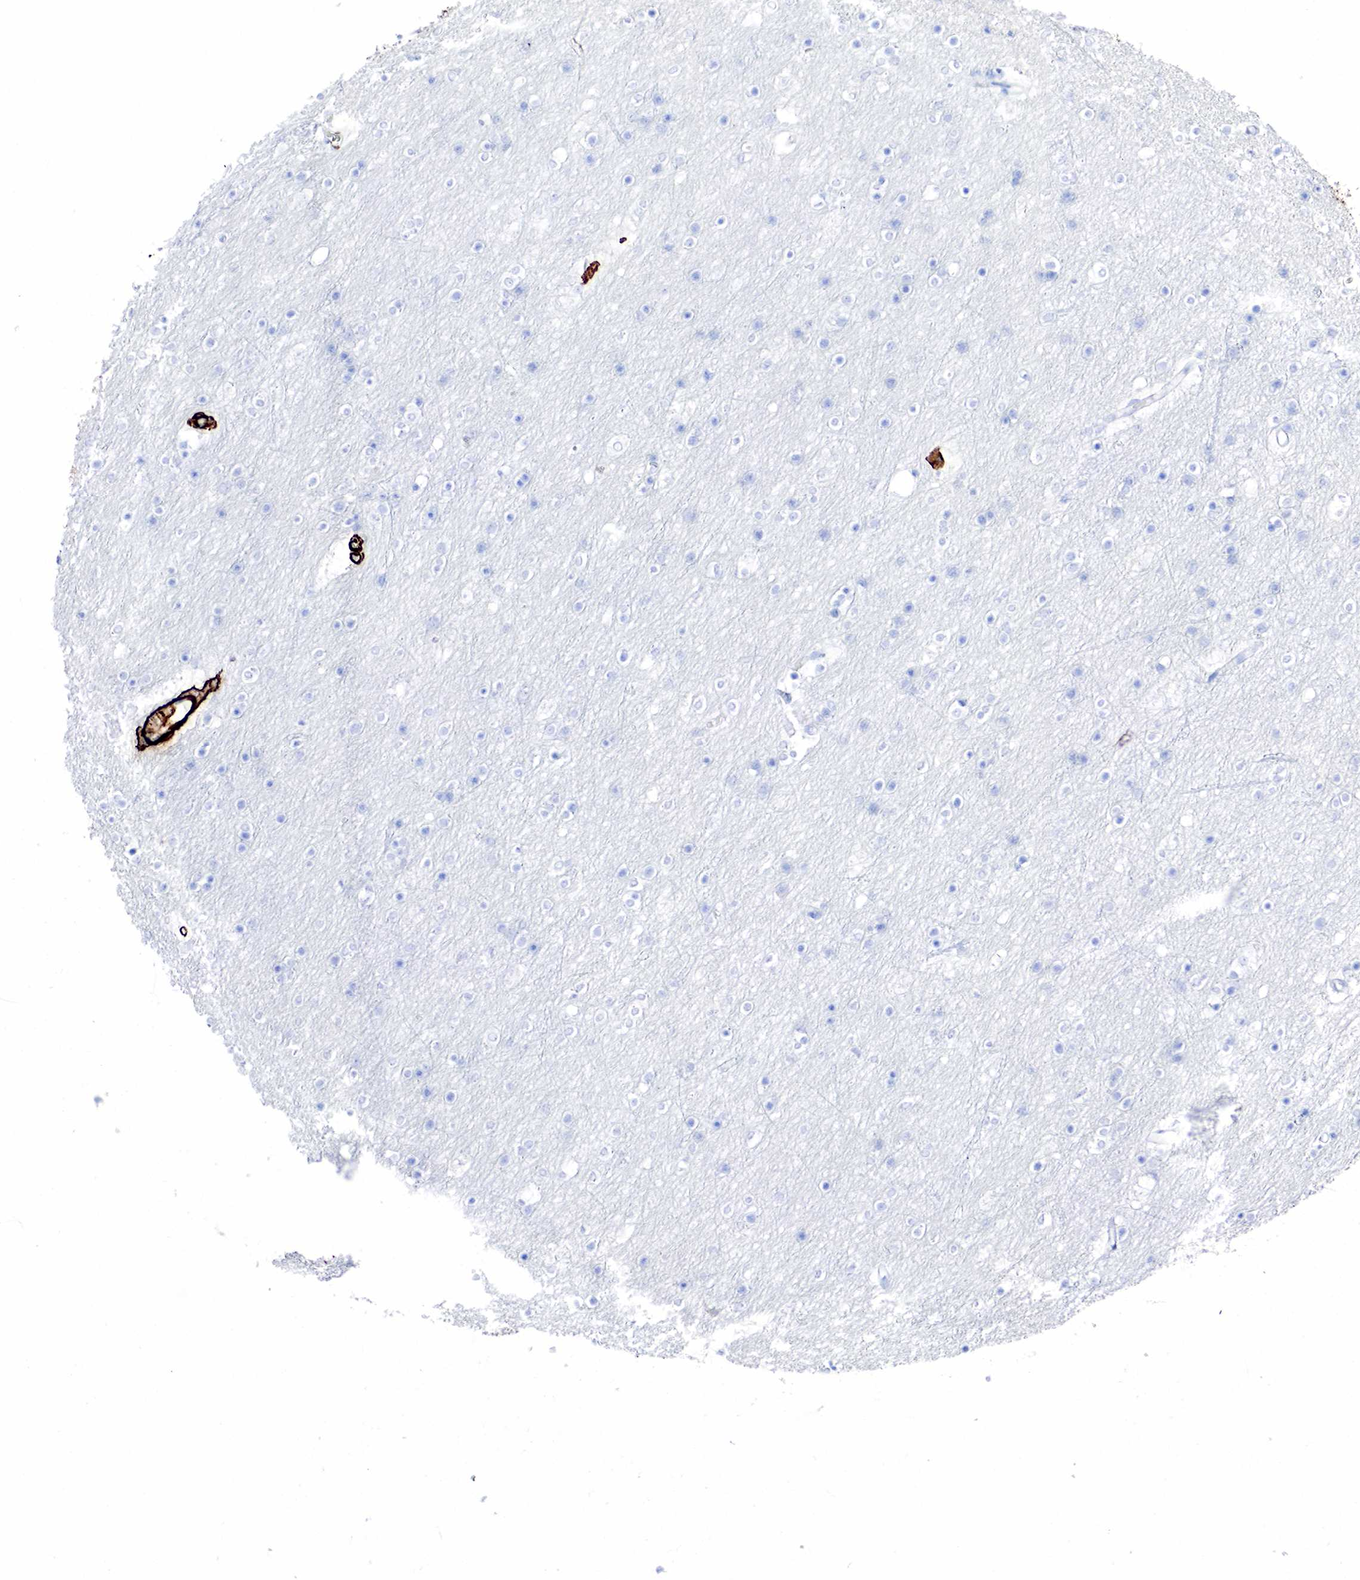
{"staining": {"intensity": "negative", "quantity": "none", "location": "none"}, "tissue": "cerebral cortex", "cell_type": "Endothelial cells", "image_type": "normal", "snomed": [{"axis": "morphology", "description": "Normal tissue, NOS"}, {"axis": "topography", "description": "Cerebral cortex"}], "caption": "Normal cerebral cortex was stained to show a protein in brown. There is no significant expression in endothelial cells.", "gene": "ACTA2", "patient": {"sex": "female", "age": 54}}